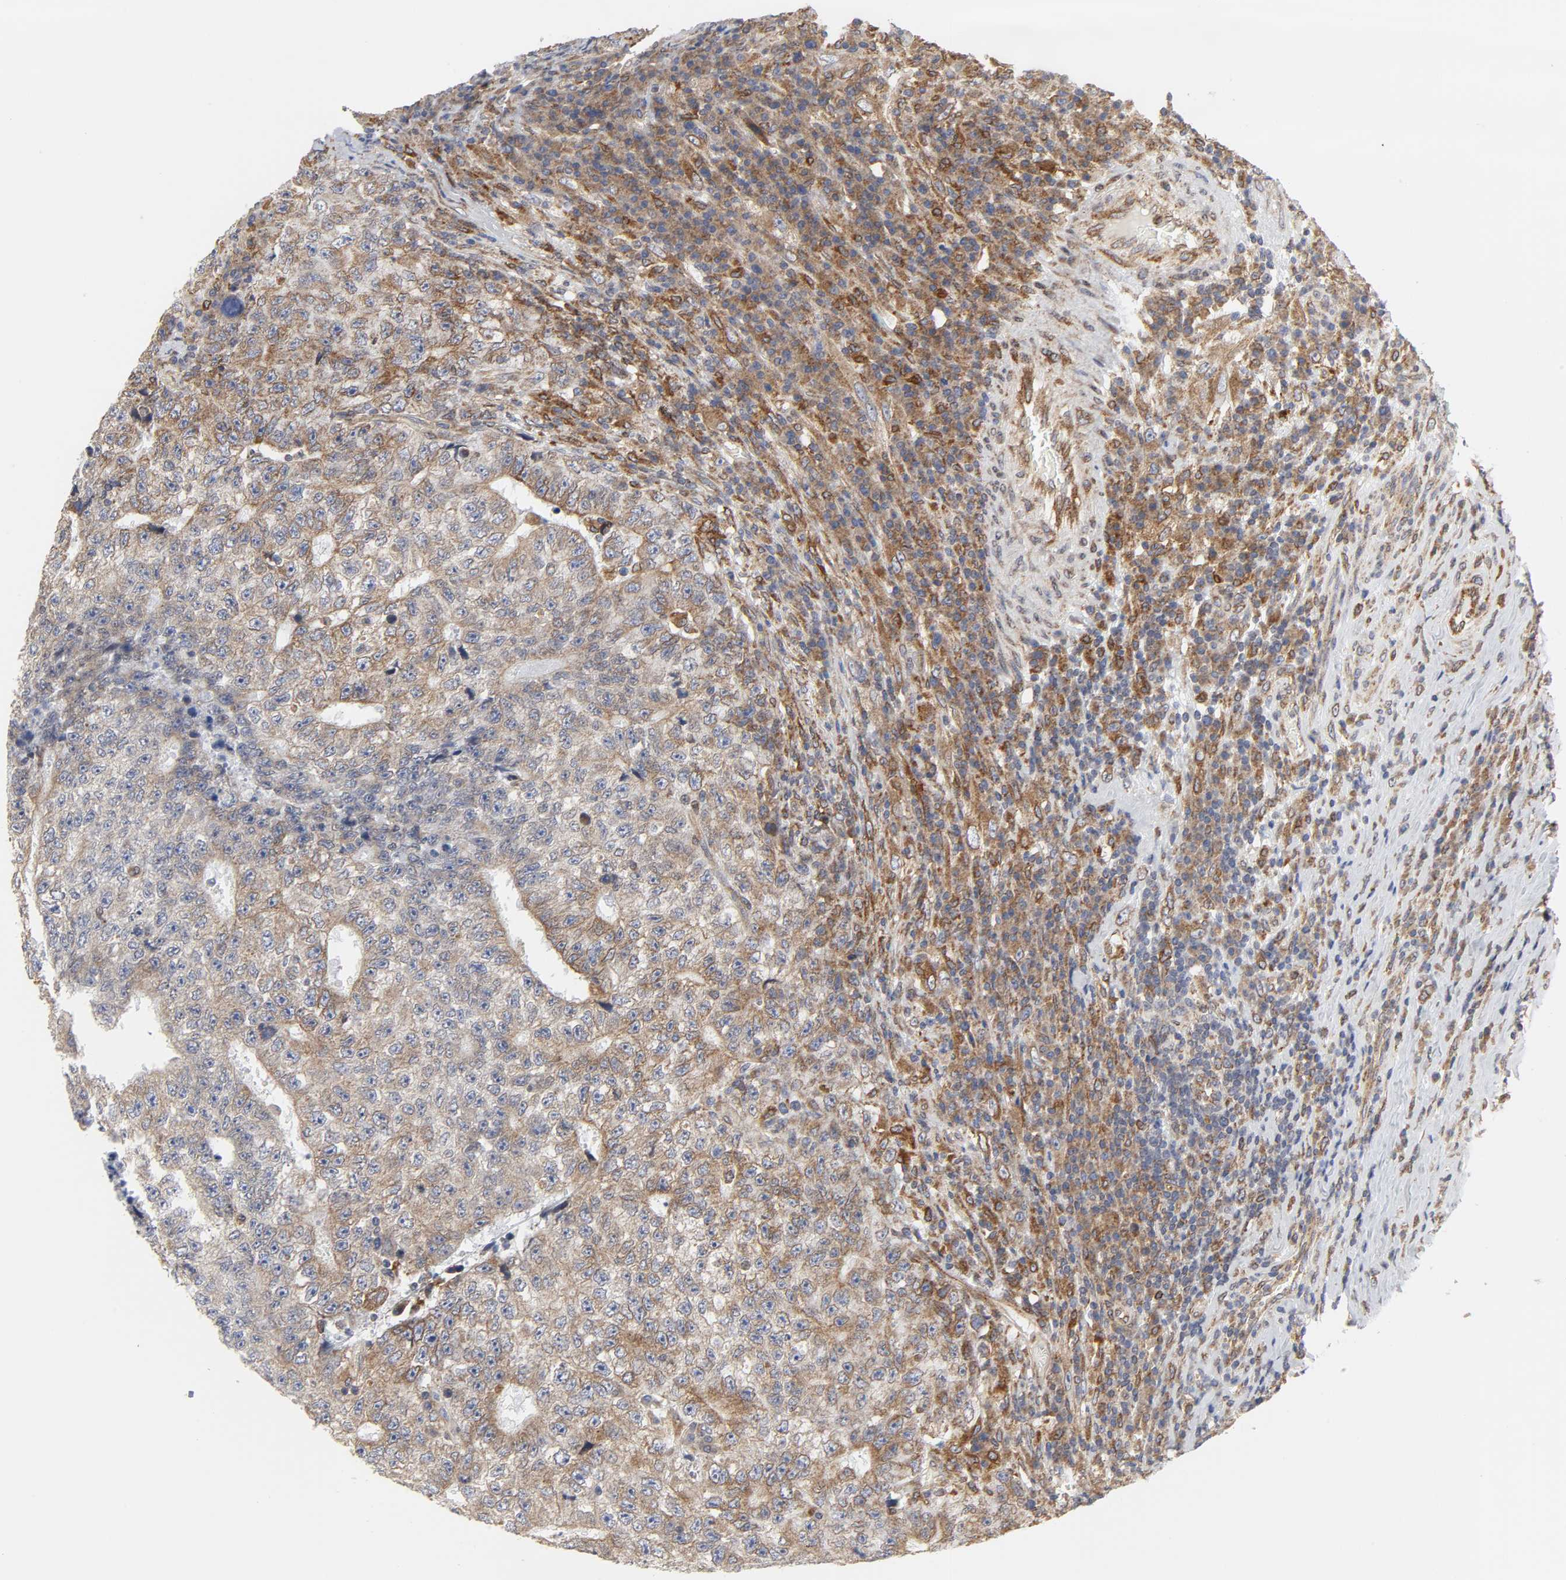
{"staining": {"intensity": "moderate", "quantity": ">75%", "location": "cytoplasmic/membranous"}, "tissue": "testis cancer", "cell_type": "Tumor cells", "image_type": "cancer", "snomed": [{"axis": "morphology", "description": "Necrosis, NOS"}, {"axis": "morphology", "description": "Carcinoma, Embryonal, NOS"}, {"axis": "topography", "description": "Testis"}], "caption": "IHC of testis cancer exhibits medium levels of moderate cytoplasmic/membranous expression in about >75% of tumor cells. (Brightfield microscopy of DAB IHC at high magnification).", "gene": "POR", "patient": {"sex": "male", "age": 19}}